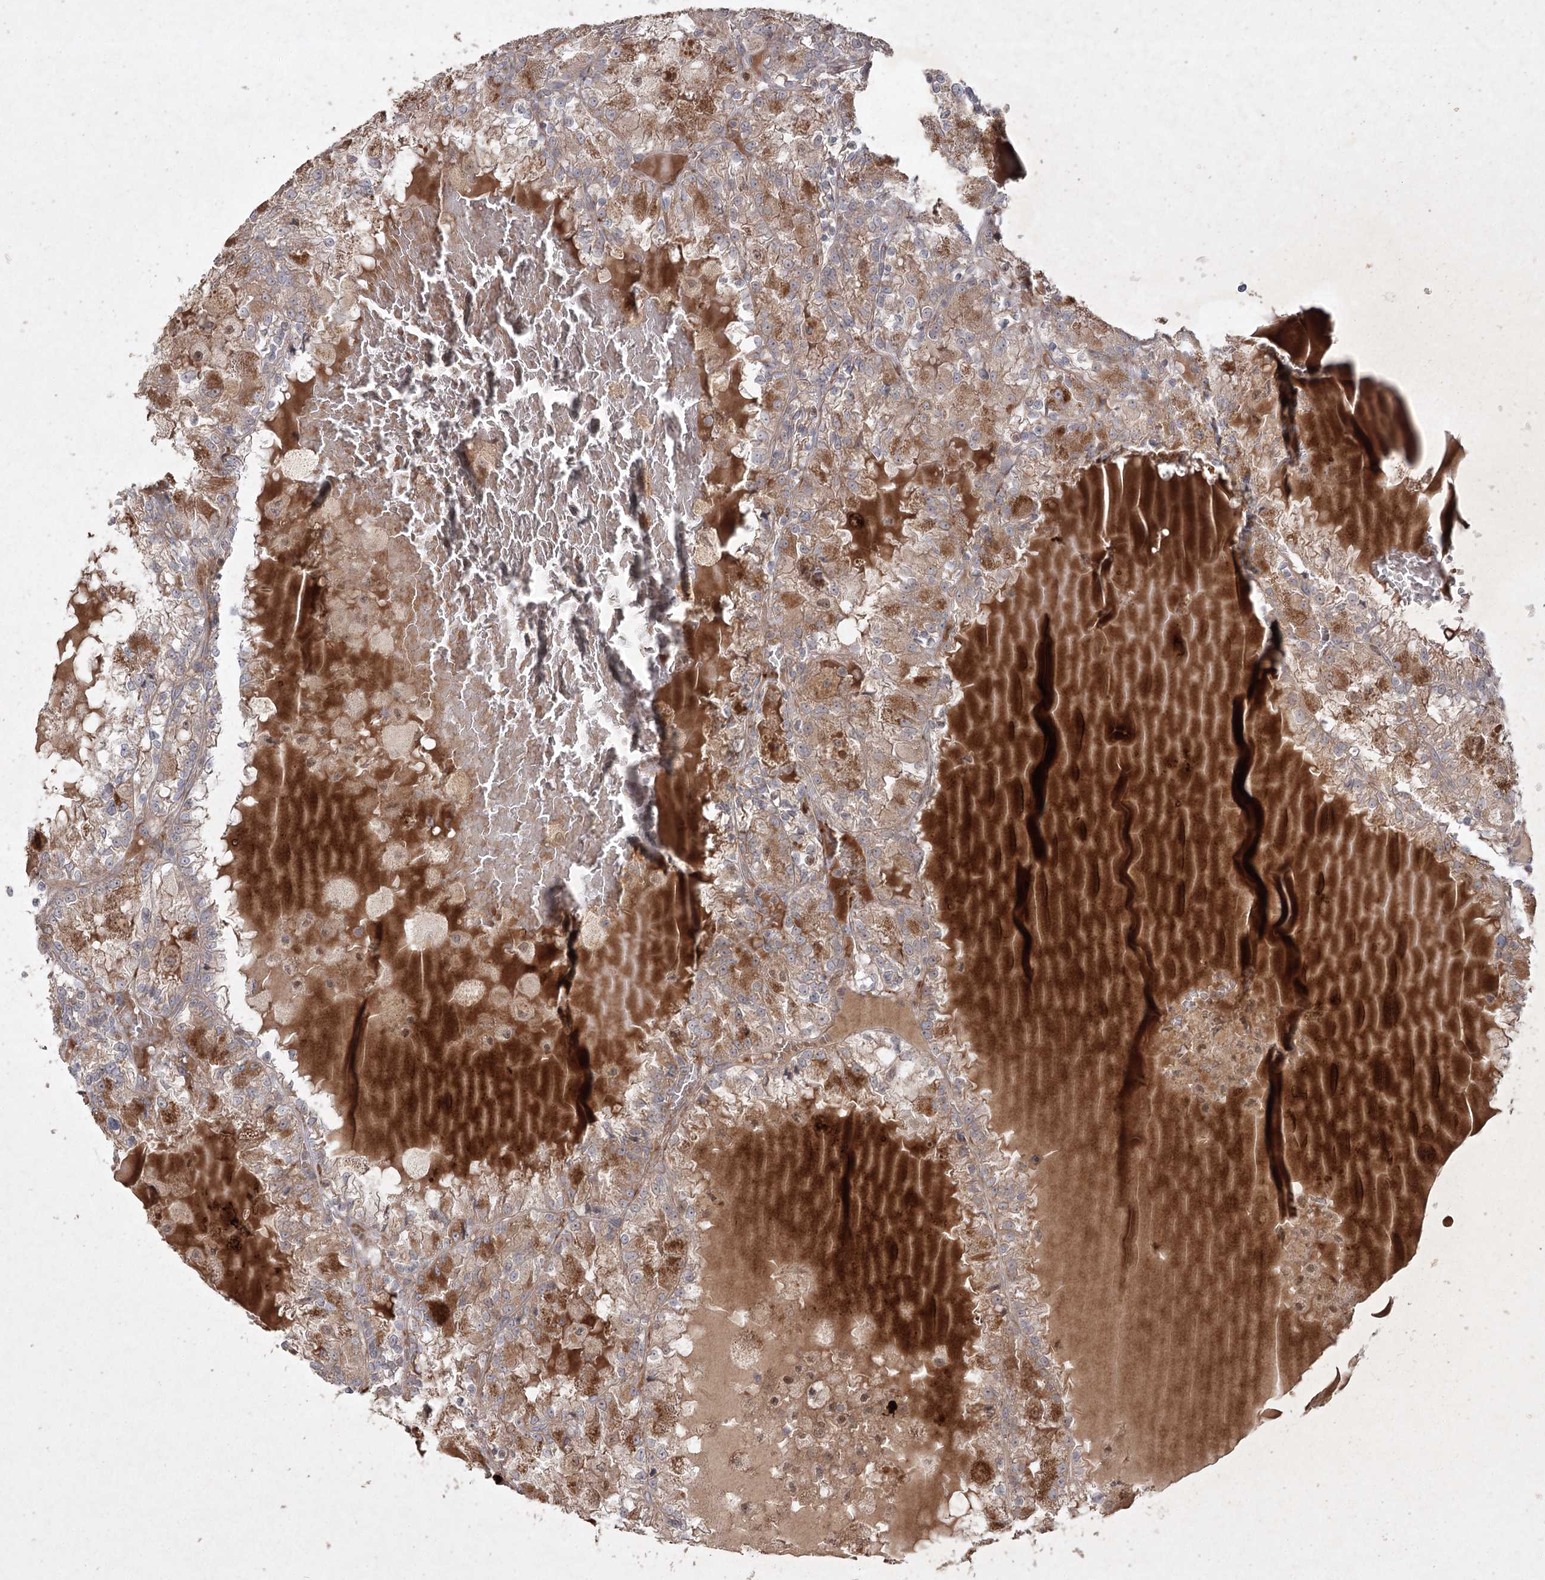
{"staining": {"intensity": "moderate", "quantity": ">75%", "location": "cytoplasmic/membranous"}, "tissue": "renal cancer", "cell_type": "Tumor cells", "image_type": "cancer", "snomed": [{"axis": "morphology", "description": "Adenocarcinoma, NOS"}, {"axis": "topography", "description": "Kidney"}], "caption": "Human renal adenocarcinoma stained with a protein marker shows moderate staining in tumor cells.", "gene": "KBTBD4", "patient": {"sex": "female", "age": 56}}